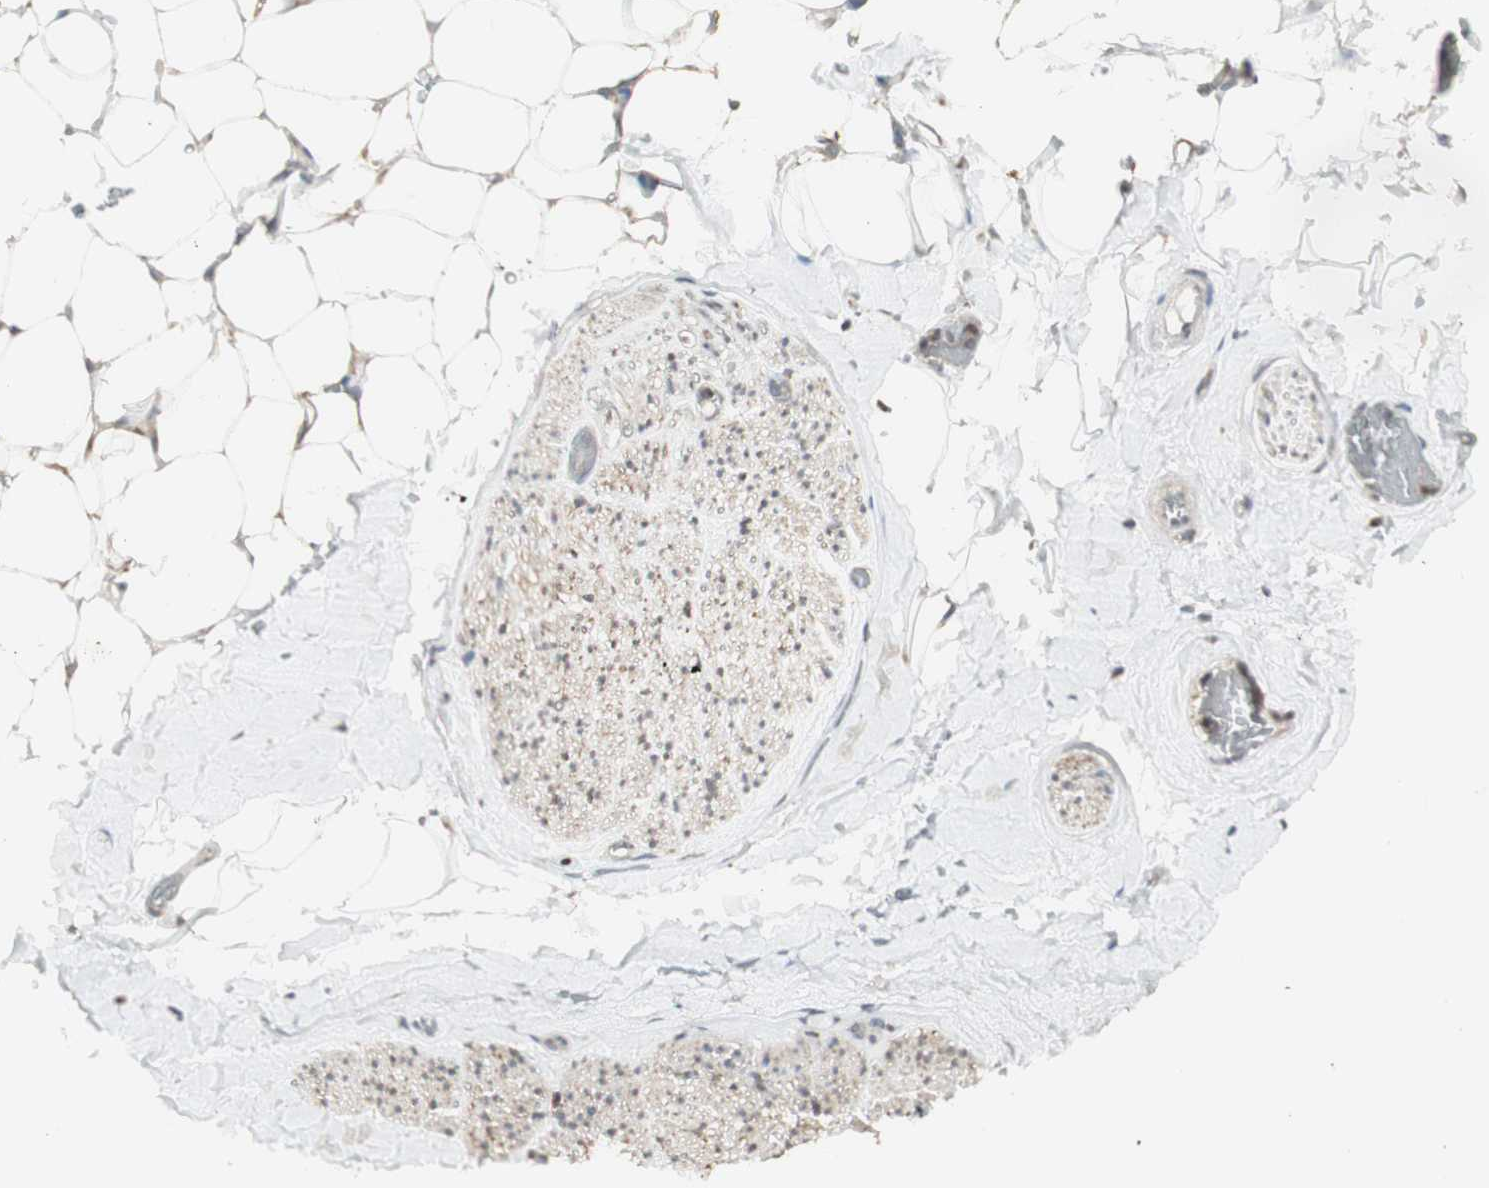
{"staining": {"intensity": "weak", "quantity": ">75%", "location": "cytoplasmic/membranous"}, "tissue": "adipose tissue", "cell_type": "Adipocytes", "image_type": "normal", "snomed": [{"axis": "morphology", "description": "Normal tissue, NOS"}, {"axis": "topography", "description": "Peripheral nerve tissue"}], "caption": "Immunohistochemistry (IHC) of unremarkable human adipose tissue exhibits low levels of weak cytoplasmic/membranous staining in about >75% of adipocytes.", "gene": "ATP6V1E1", "patient": {"sex": "male", "age": 70}}